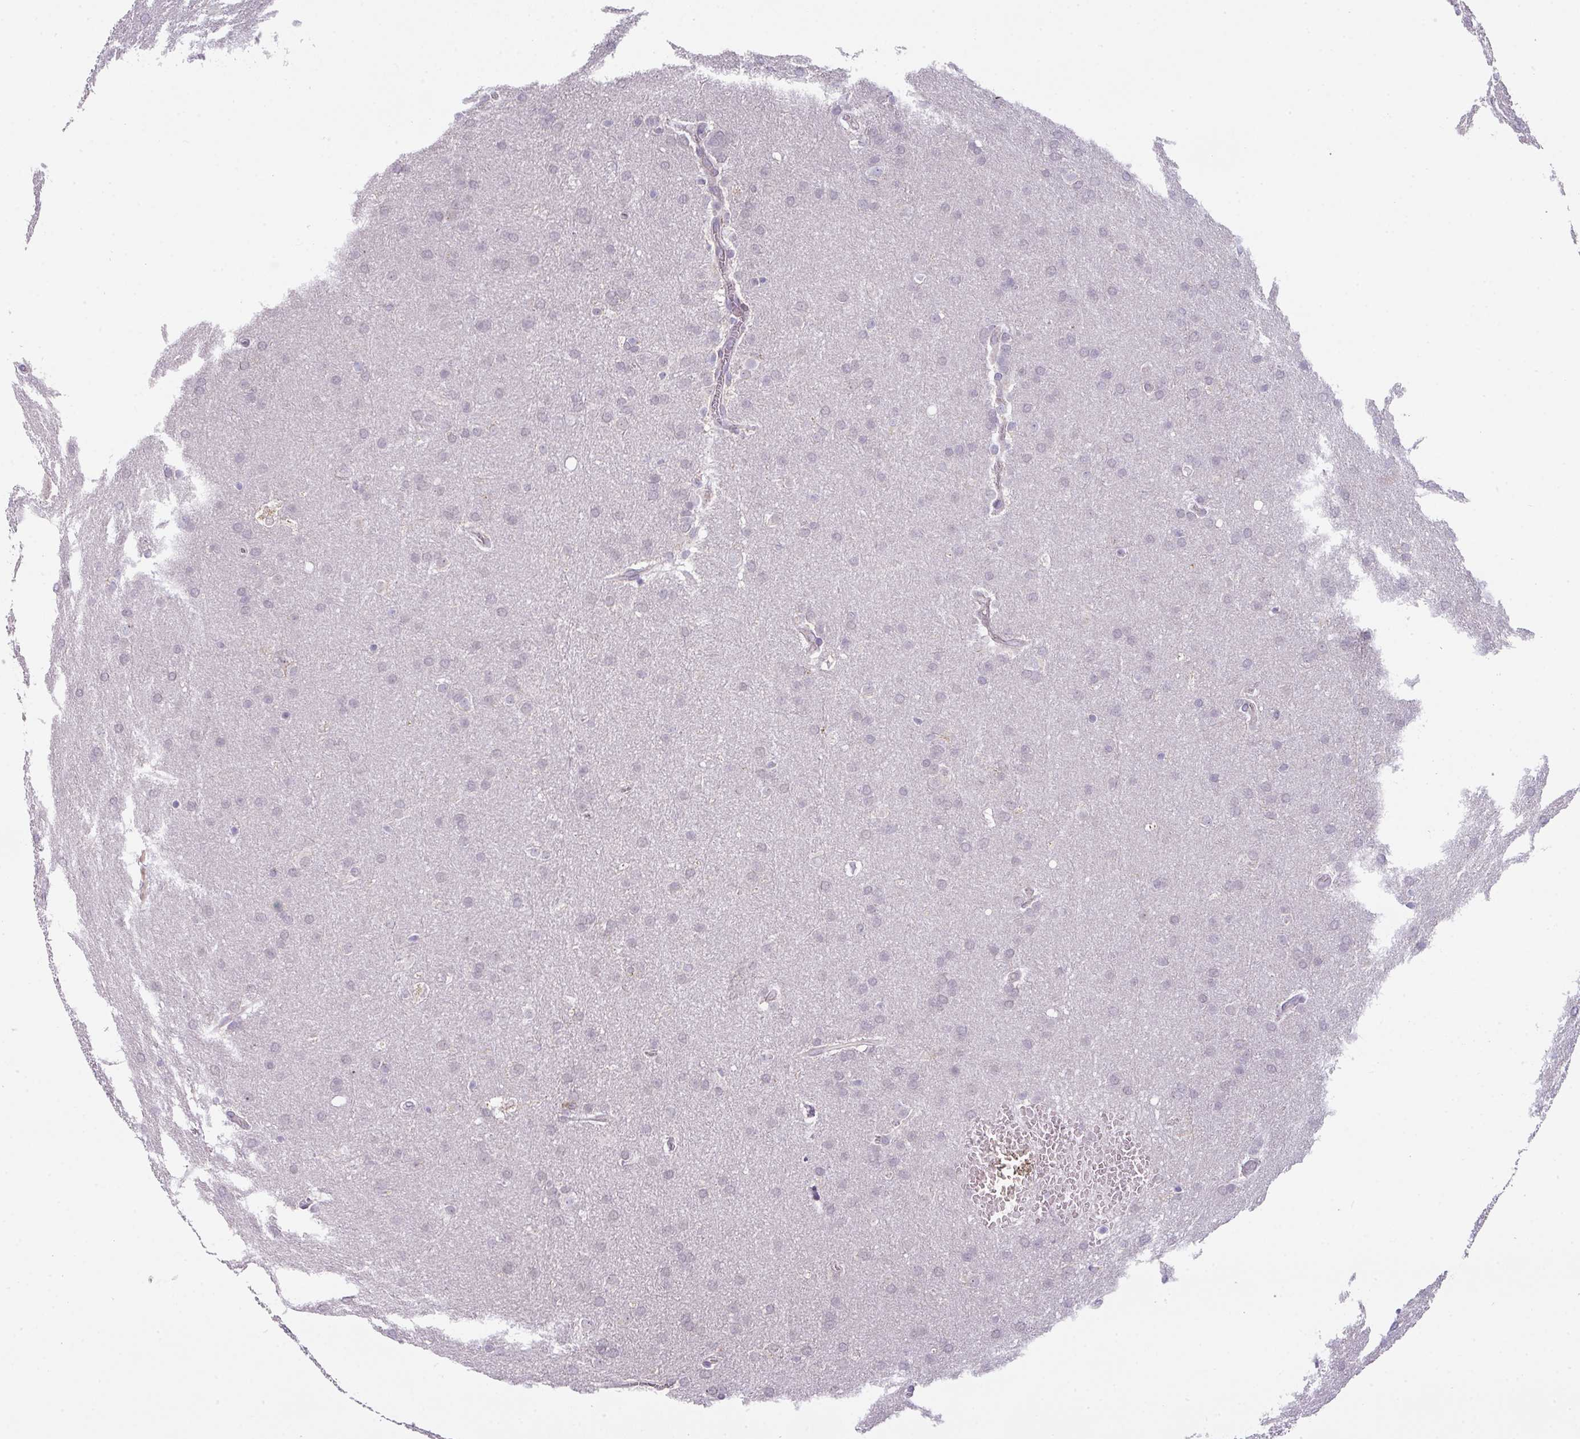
{"staining": {"intensity": "negative", "quantity": "none", "location": "none"}, "tissue": "glioma", "cell_type": "Tumor cells", "image_type": "cancer", "snomed": [{"axis": "morphology", "description": "Glioma, malignant, Low grade"}, {"axis": "topography", "description": "Brain"}], "caption": "DAB immunohistochemical staining of human glioma displays no significant expression in tumor cells. The staining is performed using DAB brown chromogen with nuclei counter-stained in using hematoxylin.", "gene": "C2orf68", "patient": {"sex": "female", "age": 32}}